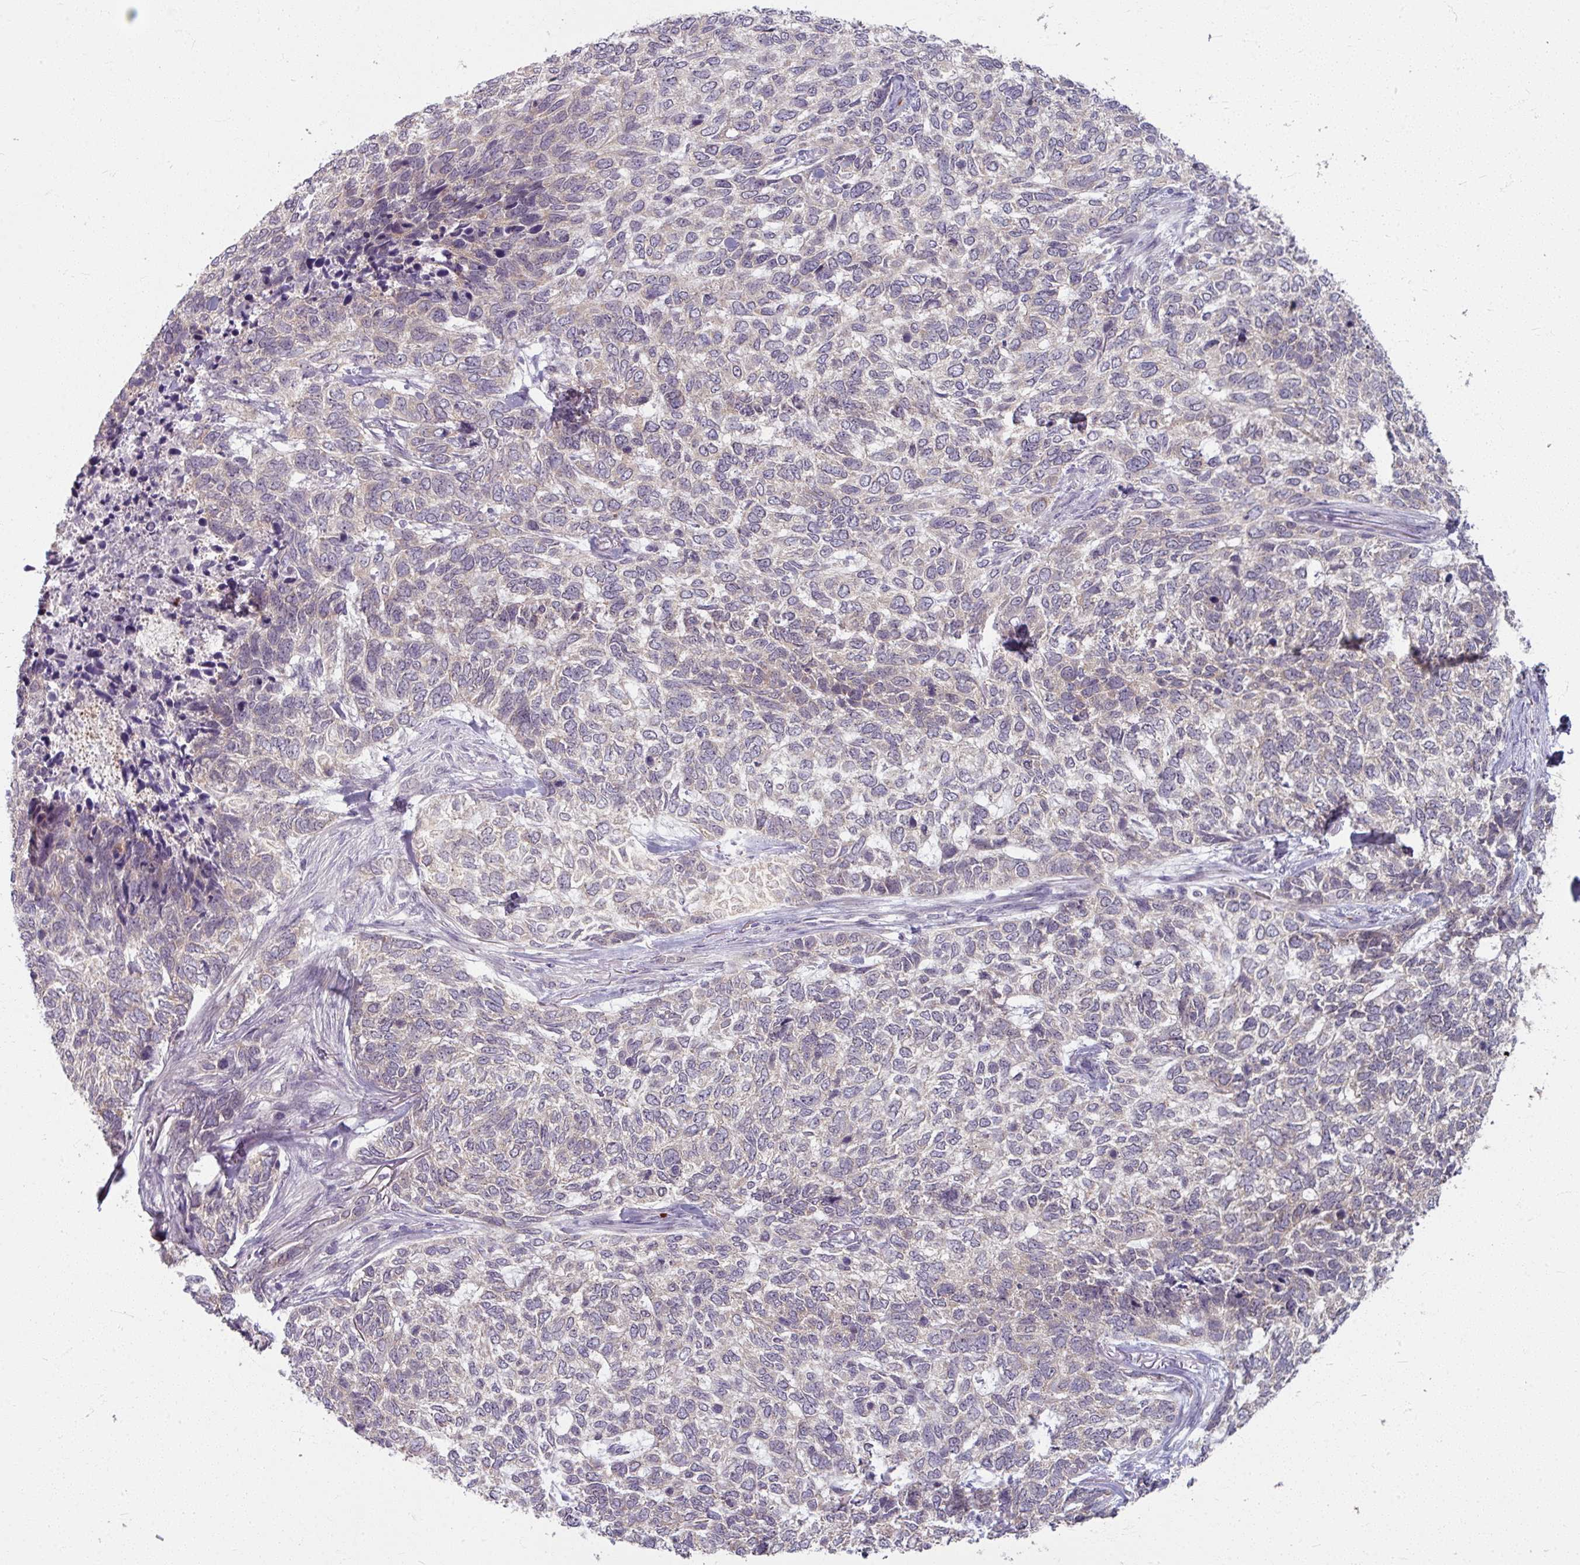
{"staining": {"intensity": "negative", "quantity": "none", "location": "none"}, "tissue": "skin cancer", "cell_type": "Tumor cells", "image_type": "cancer", "snomed": [{"axis": "morphology", "description": "Basal cell carcinoma"}, {"axis": "topography", "description": "Skin"}], "caption": "DAB (3,3'-diaminobenzidine) immunohistochemical staining of human basal cell carcinoma (skin) demonstrates no significant positivity in tumor cells.", "gene": "KMT5C", "patient": {"sex": "female", "age": 65}}